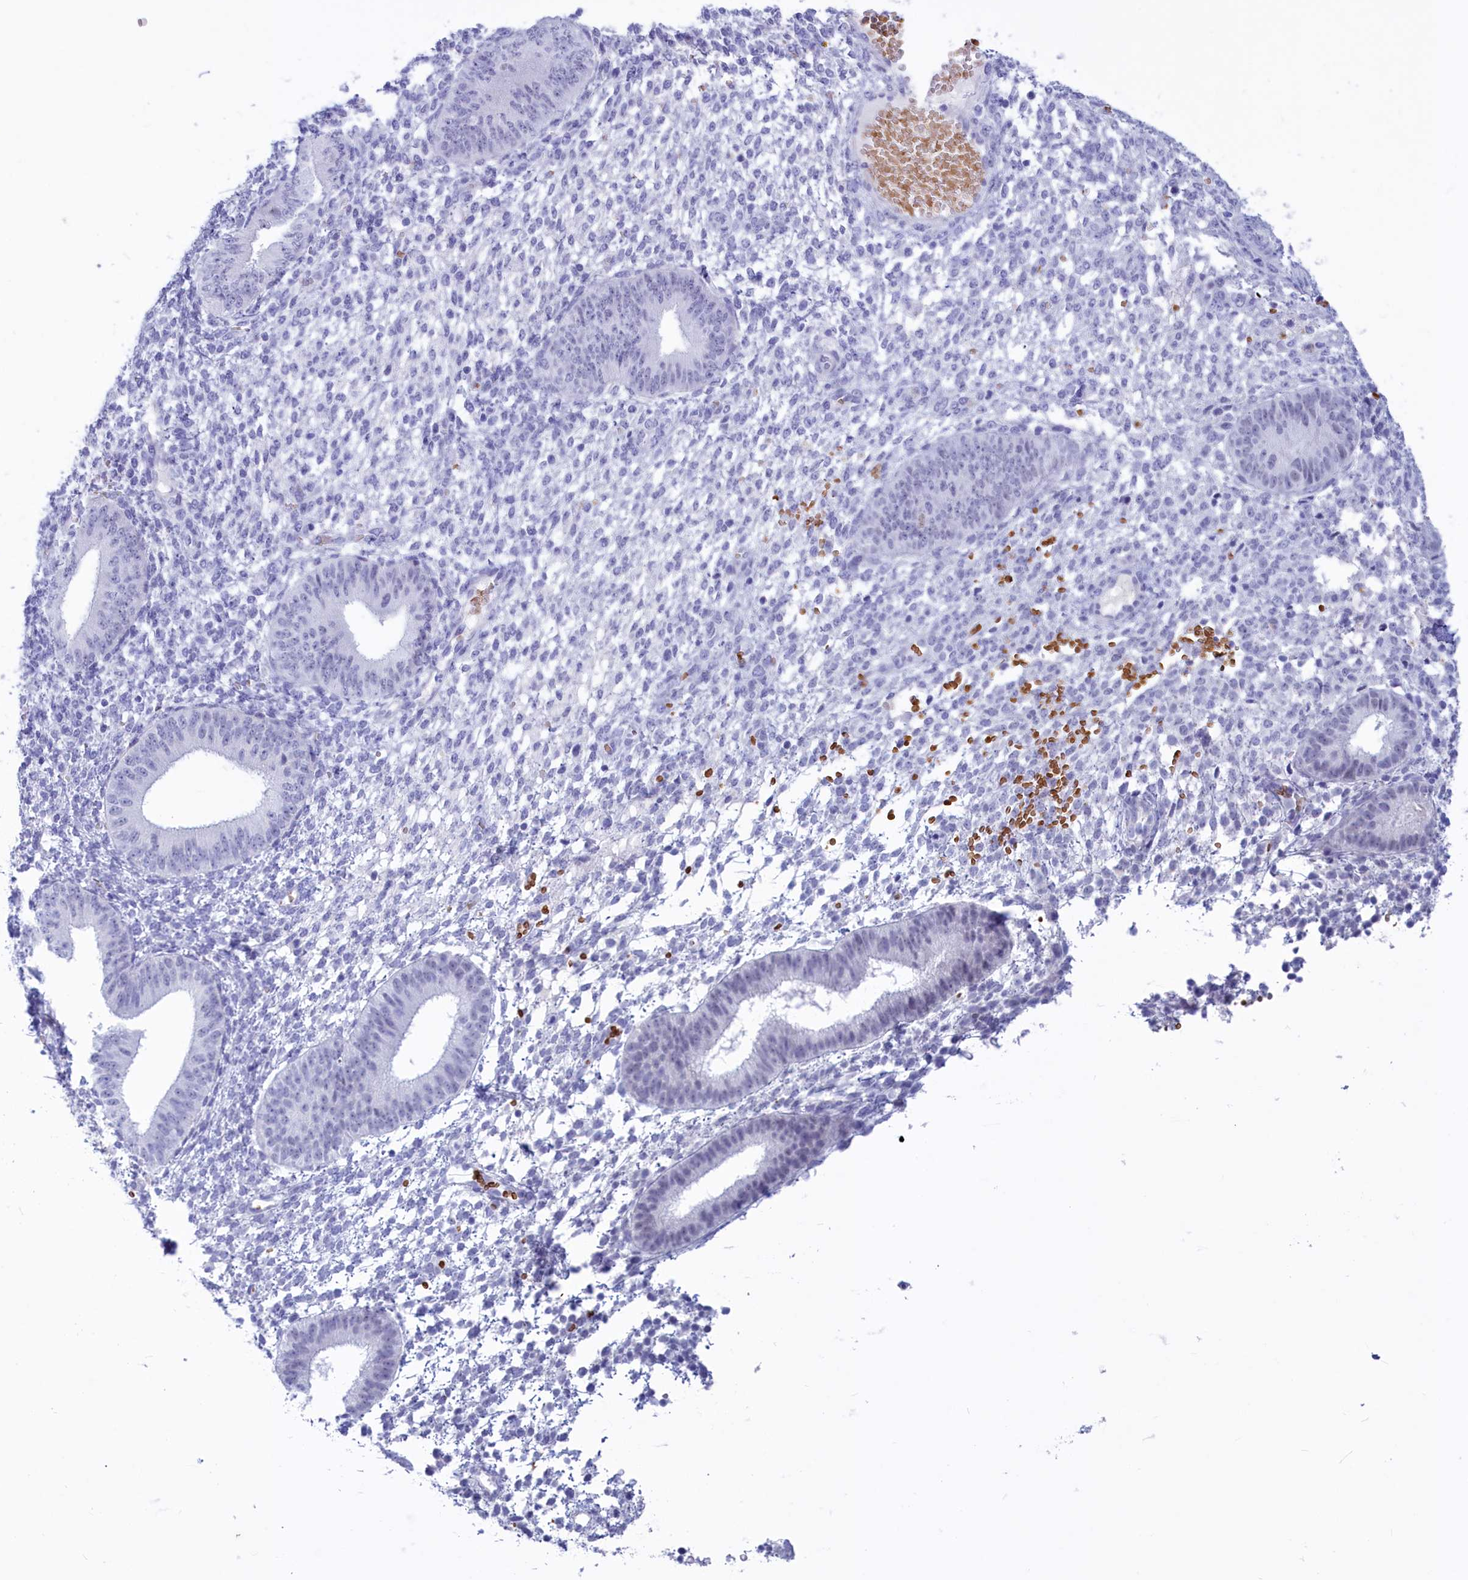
{"staining": {"intensity": "negative", "quantity": "none", "location": "none"}, "tissue": "endometrium", "cell_type": "Cells in endometrial stroma", "image_type": "normal", "snomed": [{"axis": "morphology", "description": "Normal tissue, NOS"}, {"axis": "topography", "description": "Endometrium"}], "caption": "A high-resolution photomicrograph shows IHC staining of normal endometrium, which reveals no significant staining in cells in endometrial stroma. The staining is performed using DAB (3,3'-diaminobenzidine) brown chromogen with nuclei counter-stained in using hematoxylin.", "gene": "GAPDHS", "patient": {"sex": "female", "age": 49}}